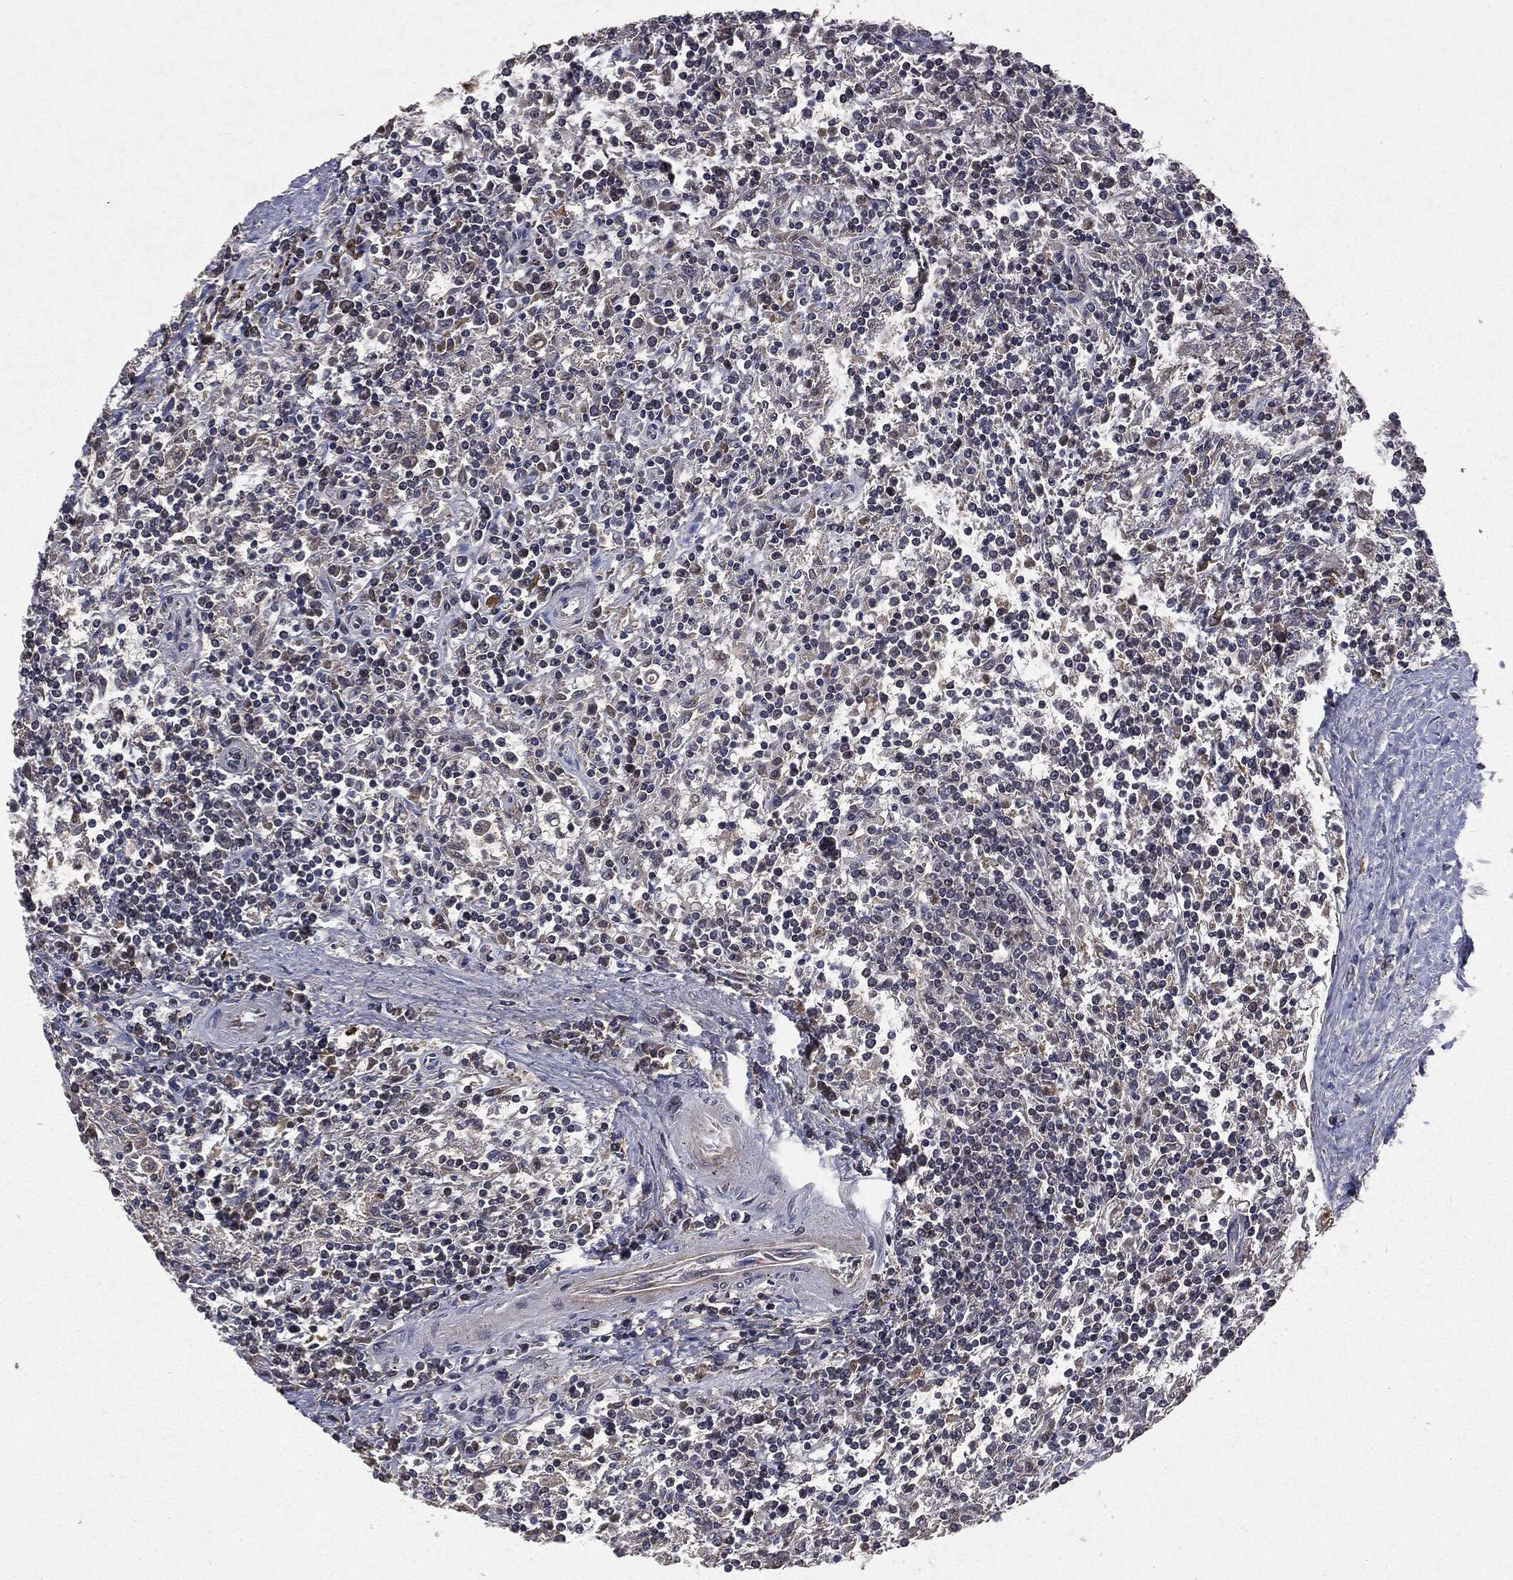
{"staining": {"intensity": "negative", "quantity": "none", "location": "none"}, "tissue": "lymphoma", "cell_type": "Tumor cells", "image_type": "cancer", "snomed": [{"axis": "morphology", "description": "Malignant lymphoma, non-Hodgkin's type, Low grade"}, {"axis": "topography", "description": "Spleen"}], "caption": "This is an immunohistochemistry photomicrograph of malignant lymphoma, non-Hodgkin's type (low-grade). There is no expression in tumor cells.", "gene": "PLPPR2", "patient": {"sex": "male", "age": 62}}